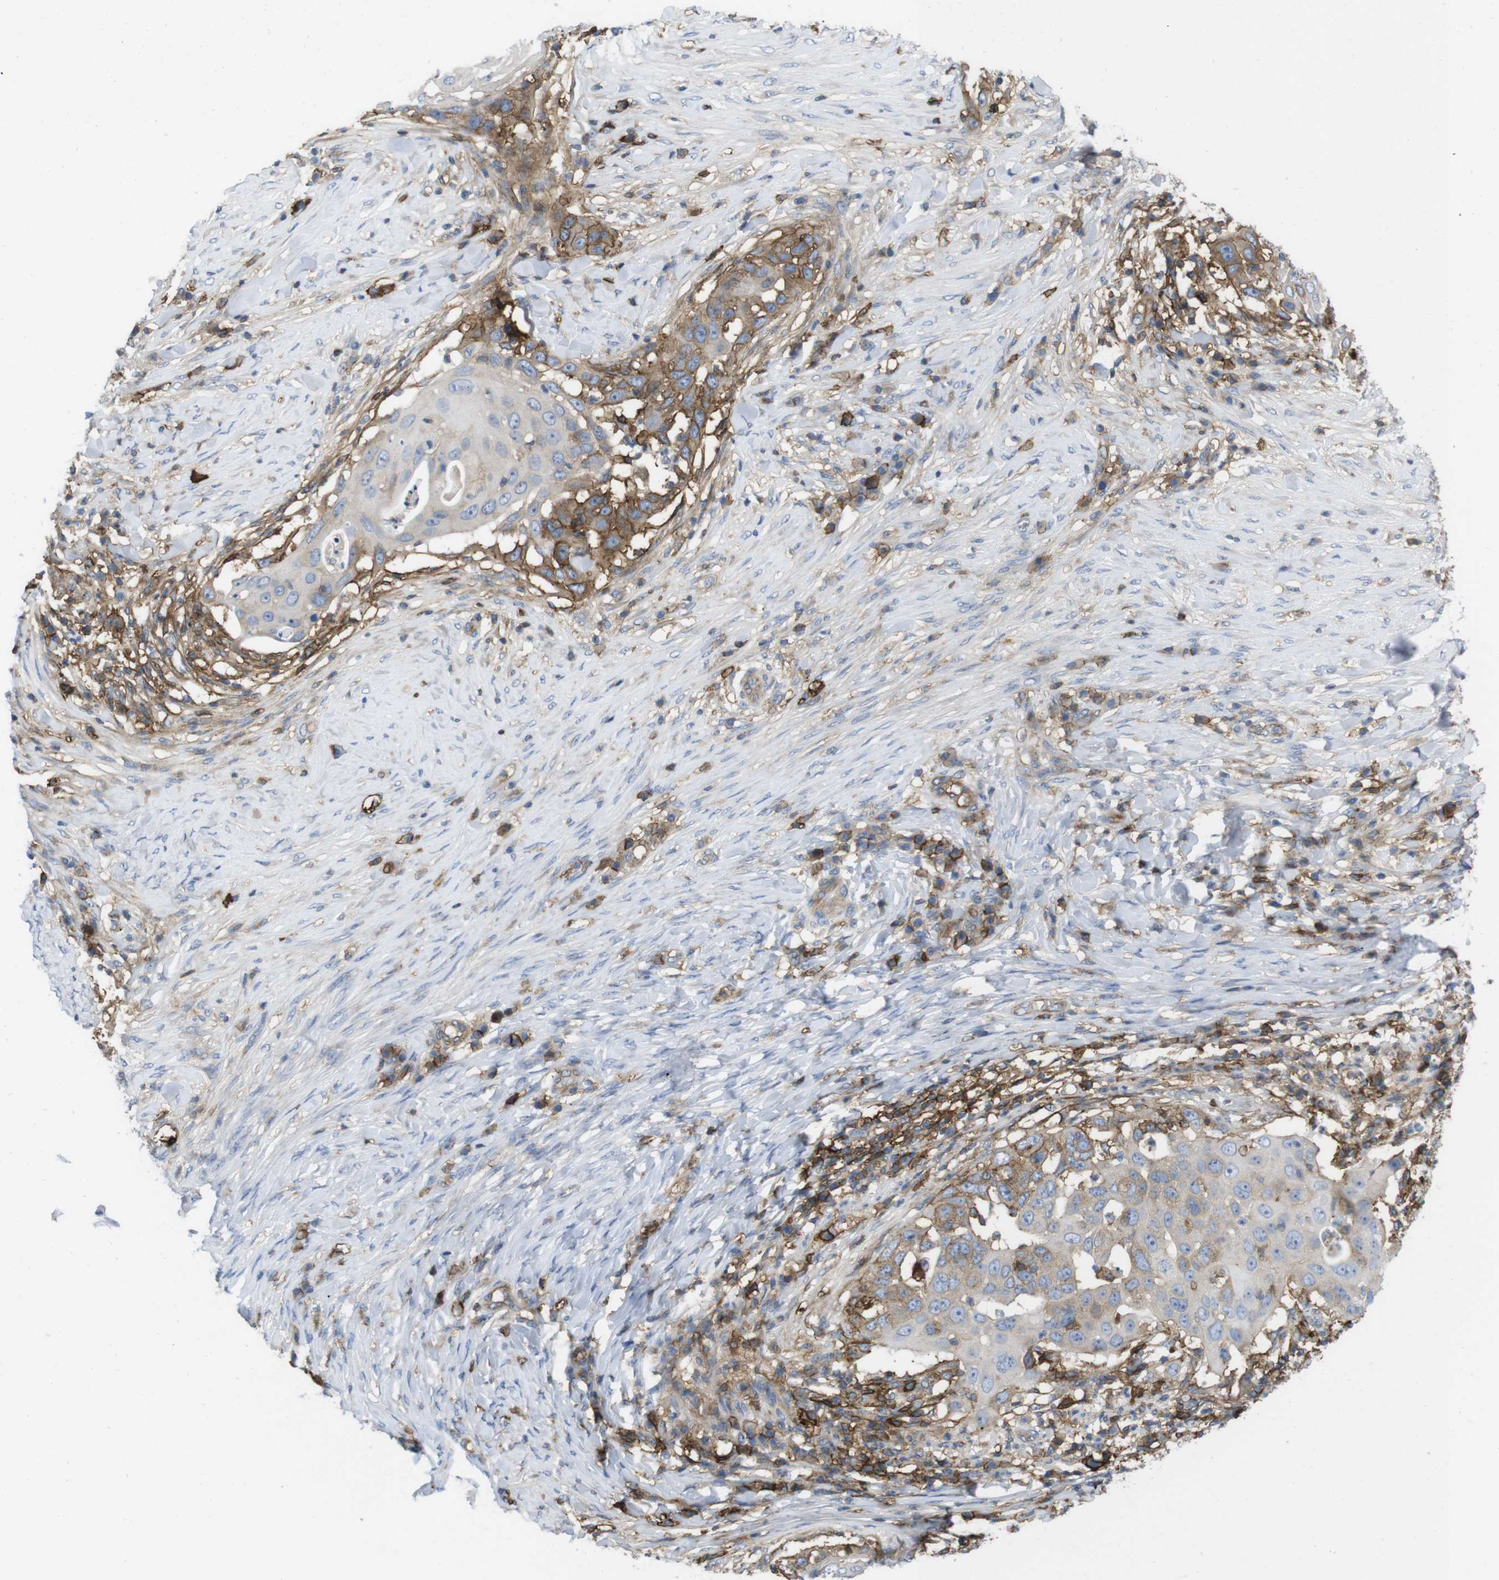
{"staining": {"intensity": "moderate", "quantity": "<25%", "location": "cytoplasmic/membranous"}, "tissue": "skin cancer", "cell_type": "Tumor cells", "image_type": "cancer", "snomed": [{"axis": "morphology", "description": "Squamous cell carcinoma, NOS"}, {"axis": "topography", "description": "Skin"}], "caption": "Immunohistochemistry photomicrograph of neoplastic tissue: squamous cell carcinoma (skin) stained using IHC demonstrates low levels of moderate protein expression localized specifically in the cytoplasmic/membranous of tumor cells, appearing as a cytoplasmic/membranous brown color.", "gene": "CCR6", "patient": {"sex": "female", "age": 44}}